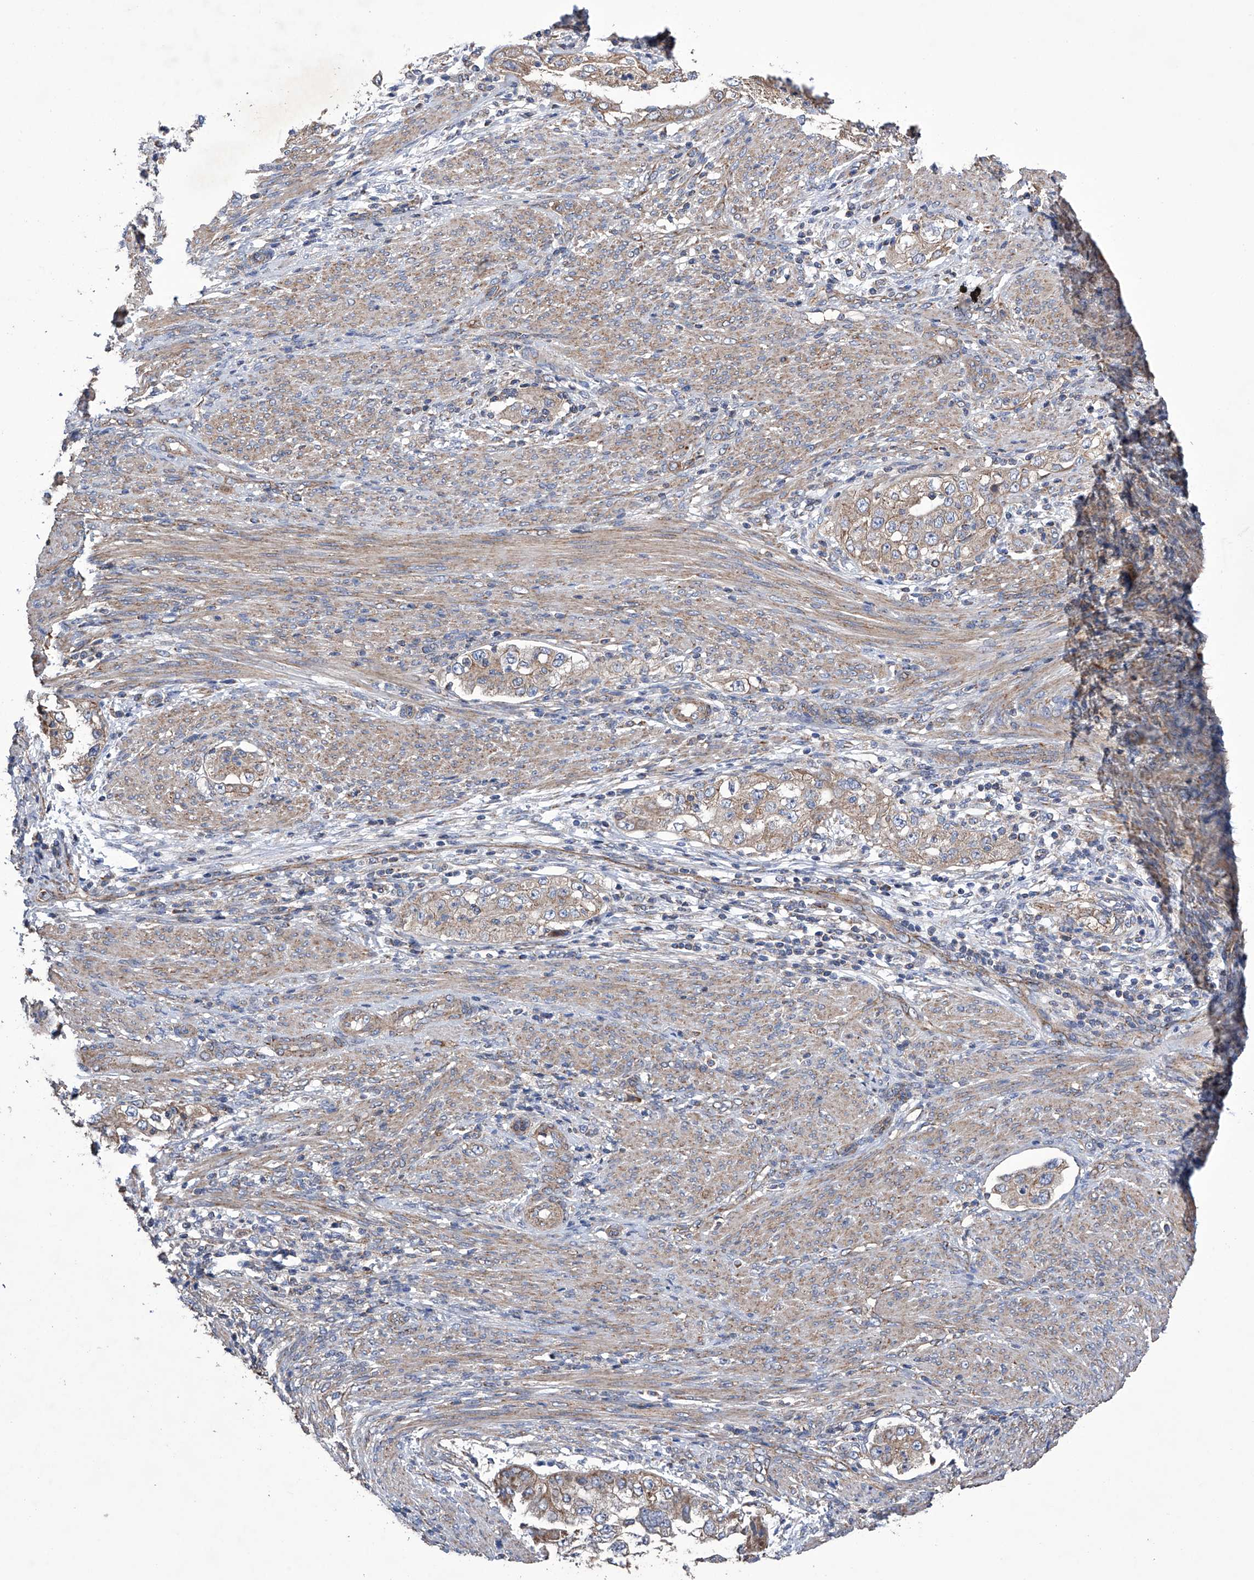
{"staining": {"intensity": "moderate", "quantity": ">75%", "location": "cytoplasmic/membranous"}, "tissue": "endometrial cancer", "cell_type": "Tumor cells", "image_type": "cancer", "snomed": [{"axis": "morphology", "description": "Adenocarcinoma, NOS"}, {"axis": "topography", "description": "Endometrium"}], "caption": "Immunohistochemical staining of human endometrial cancer exhibits medium levels of moderate cytoplasmic/membranous protein positivity in approximately >75% of tumor cells.", "gene": "EFCAB2", "patient": {"sex": "female", "age": 85}}